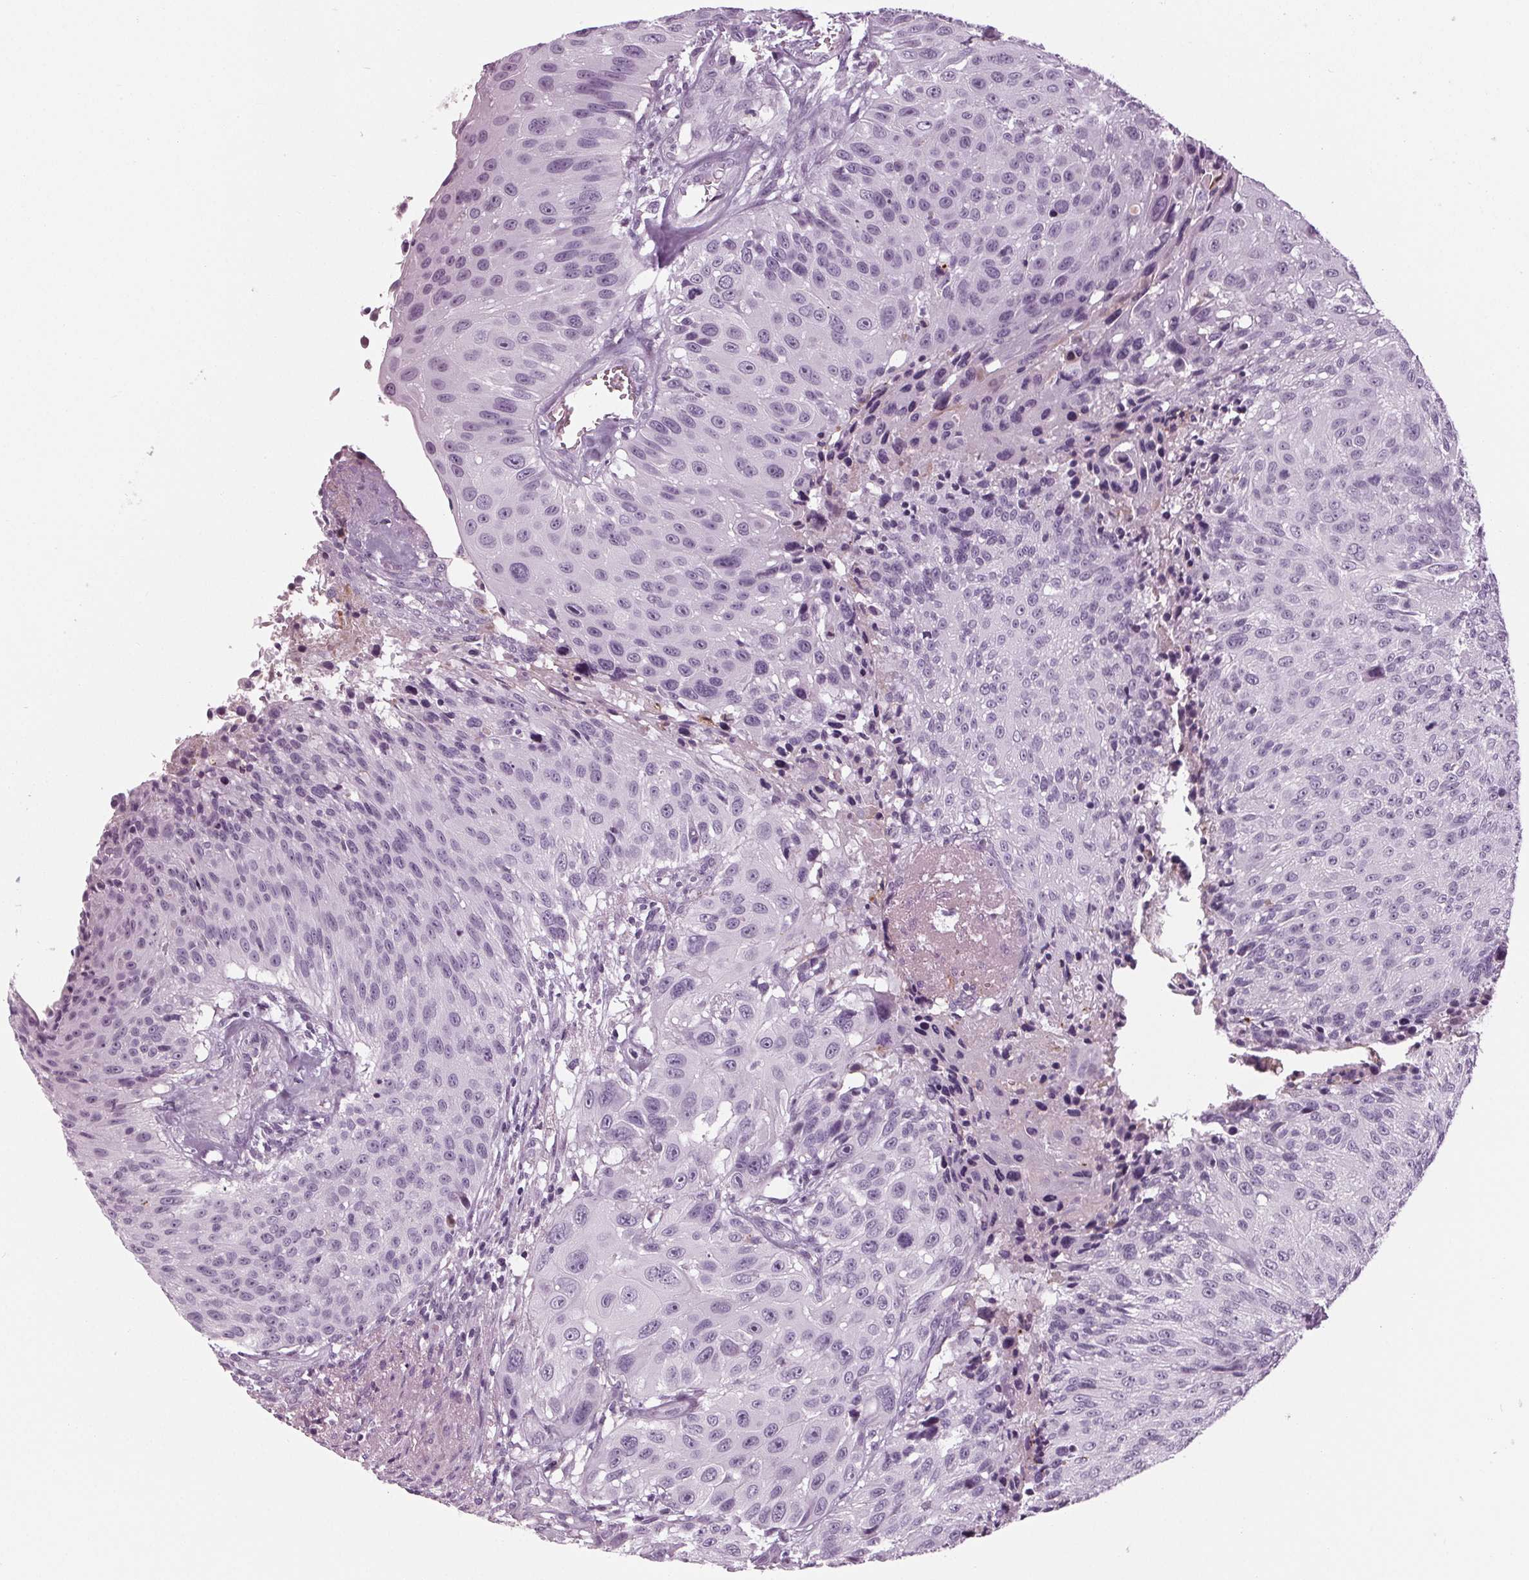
{"staining": {"intensity": "negative", "quantity": "none", "location": "none"}, "tissue": "urothelial cancer", "cell_type": "Tumor cells", "image_type": "cancer", "snomed": [{"axis": "morphology", "description": "Urothelial carcinoma, NOS"}, {"axis": "topography", "description": "Urinary bladder"}], "caption": "This image is of transitional cell carcinoma stained with IHC to label a protein in brown with the nuclei are counter-stained blue. There is no expression in tumor cells. Brightfield microscopy of IHC stained with DAB (brown) and hematoxylin (blue), captured at high magnification.", "gene": "CYP3A43", "patient": {"sex": "male", "age": 55}}